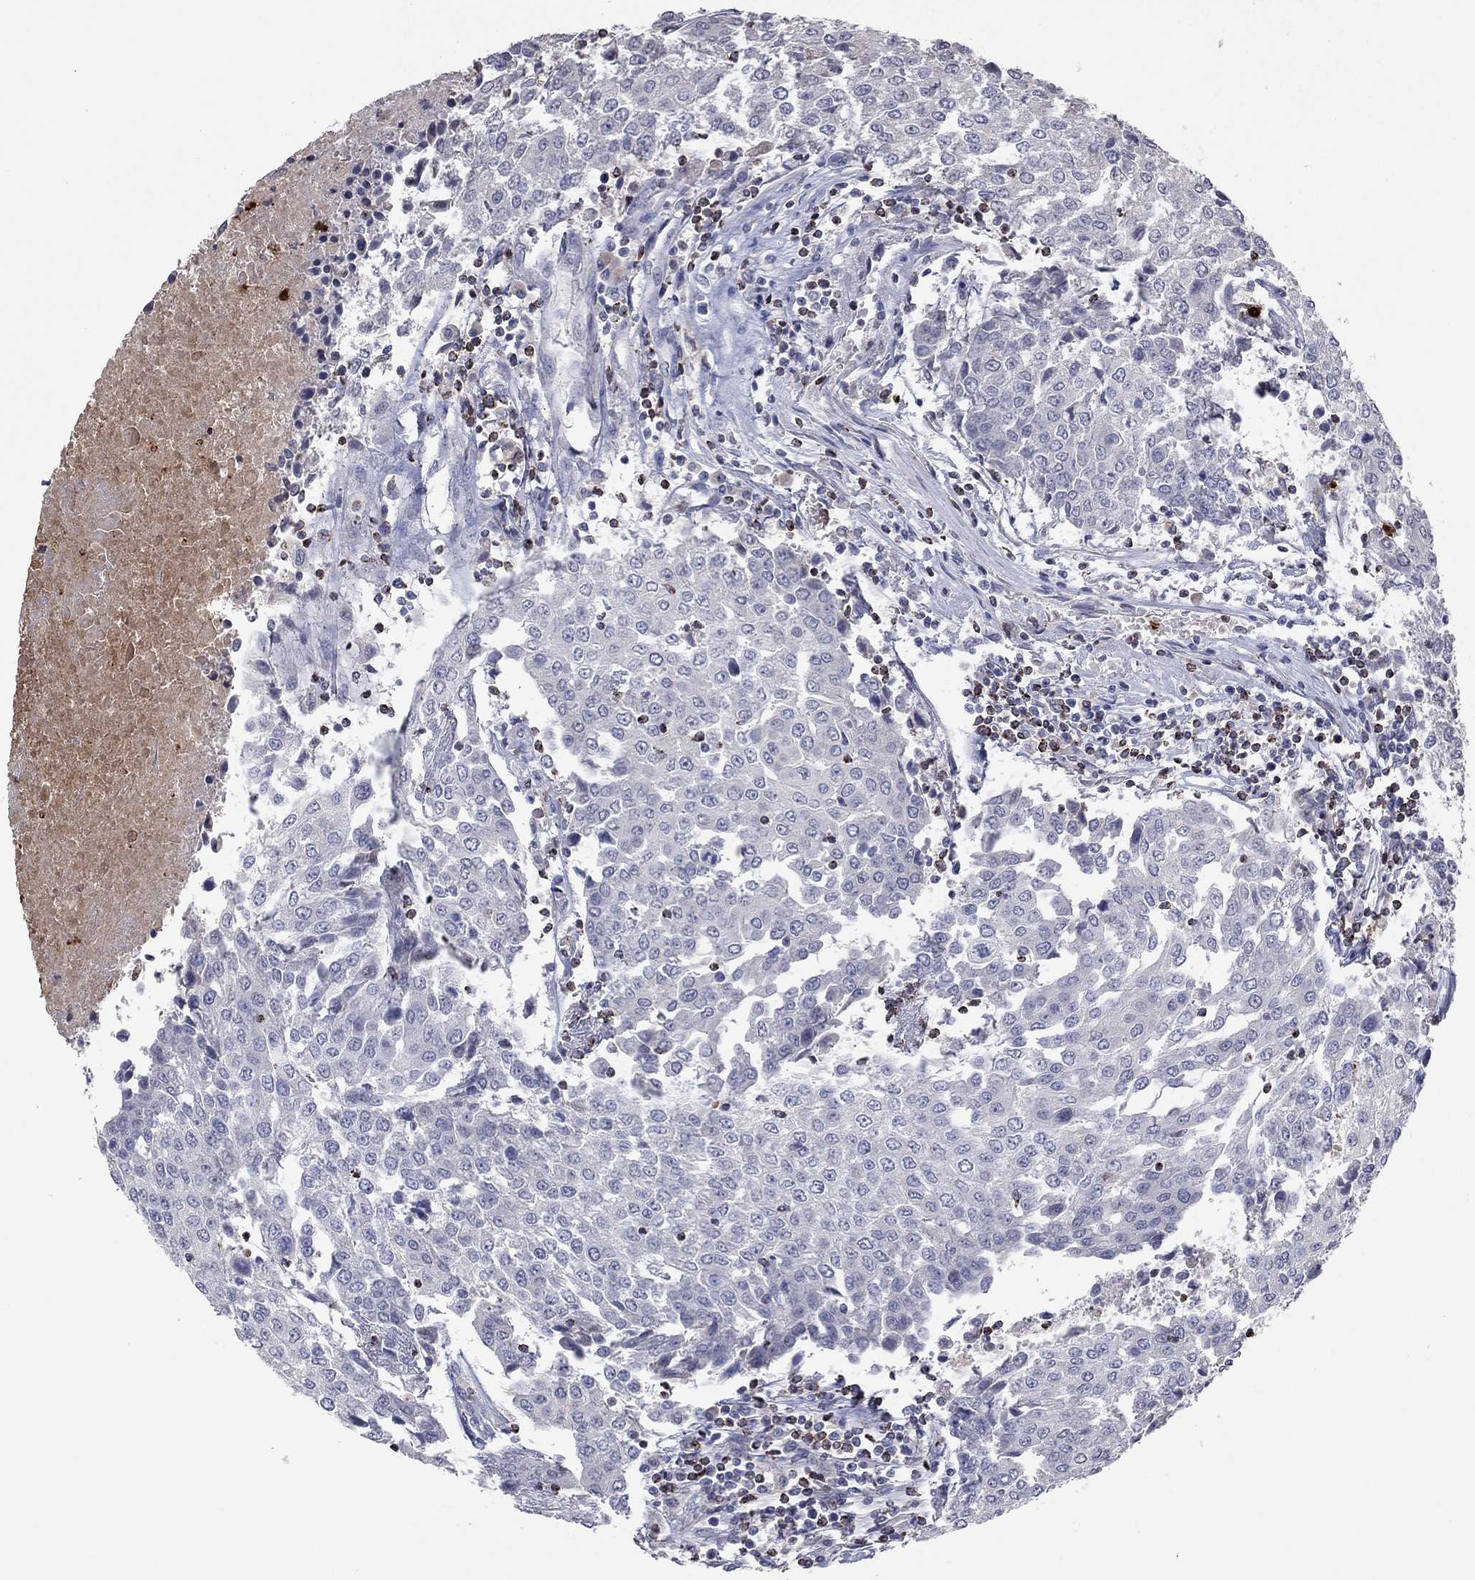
{"staining": {"intensity": "negative", "quantity": "none", "location": "none"}, "tissue": "urothelial cancer", "cell_type": "Tumor cells", "image_type": "cancer", "snomed": [{"axis": "morphology", "description": "Urothelial carcinoma, High grade"}, {"axis": "topography", "description": "Urinary bladder"}], "caption": "A histopathology image of human urothelial cancer is negative for staining in tumor cells. (Immunohistochemistry, brightfield microscopy, high magnification).", "gene": "CCL5", "patient": {"sex": "female", "age": 85}}